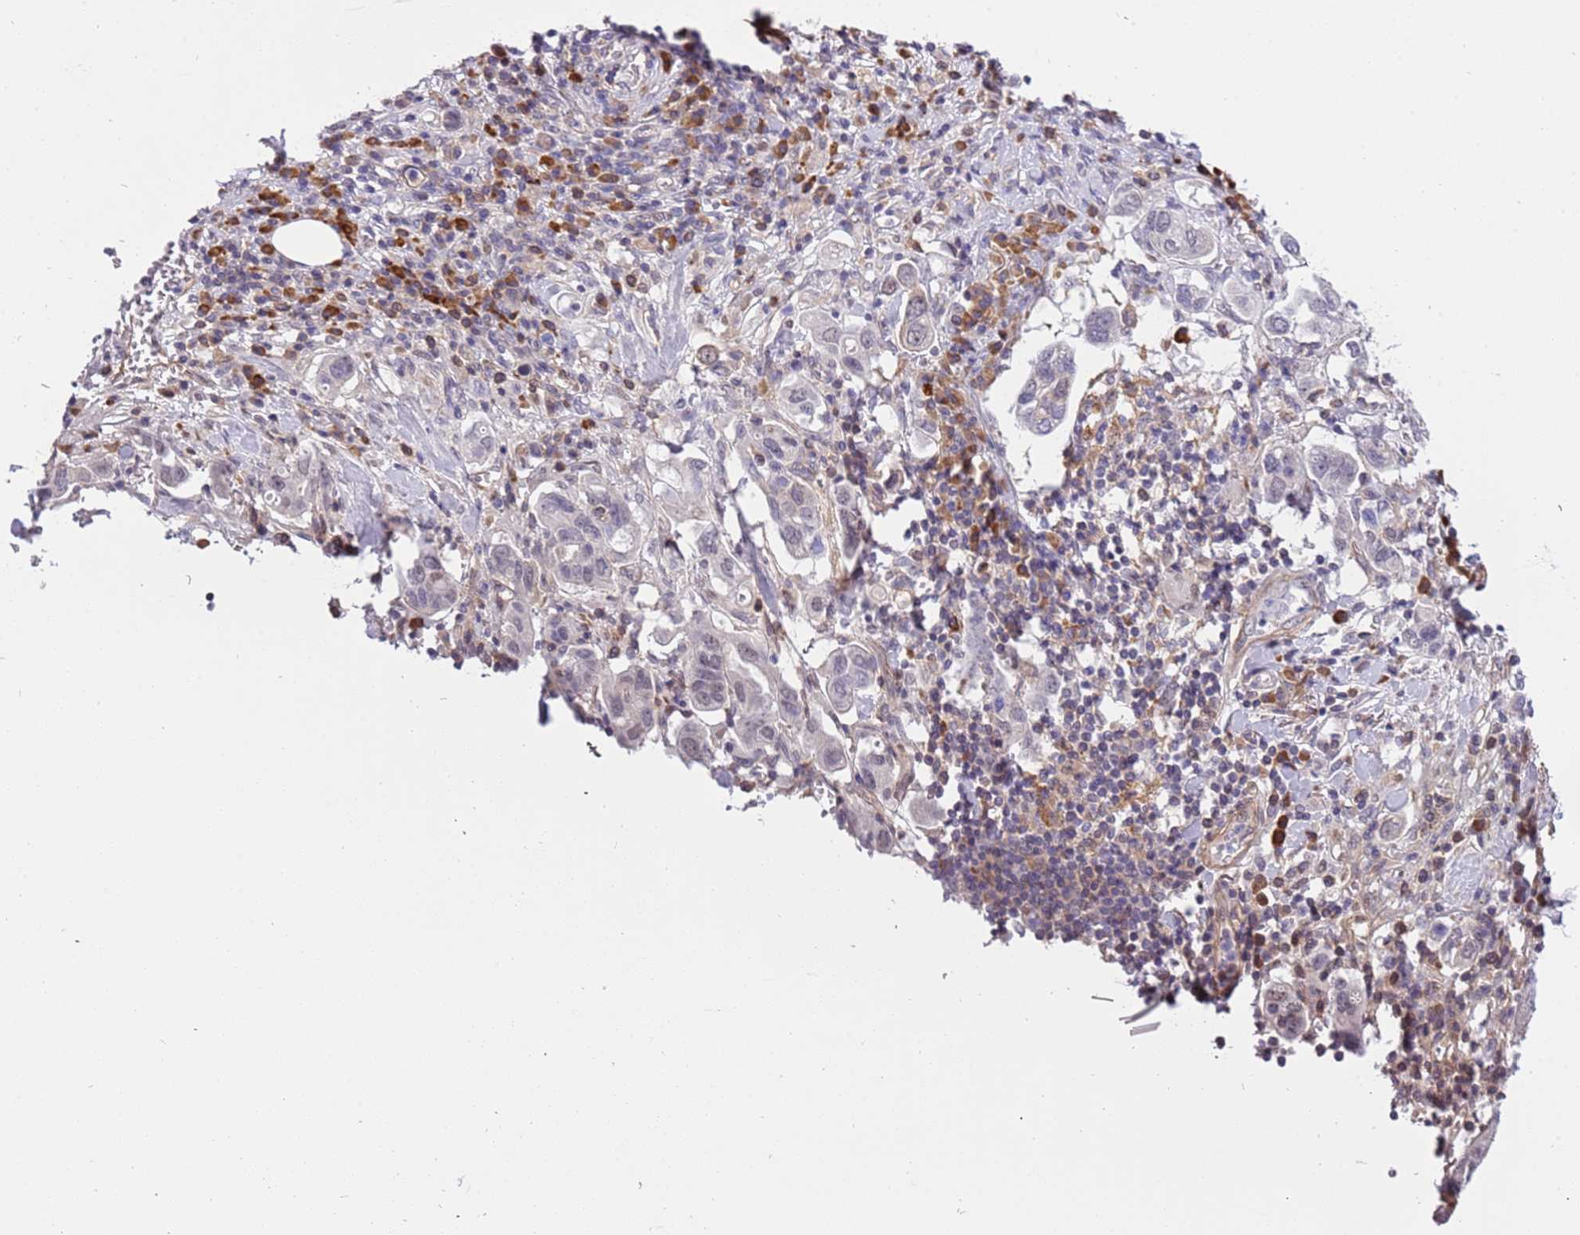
{"staining": {"intensity": "negative", "quantity": "none", "location": "none"}, "tissue": "stomach cancer", "cell_type": "Tumor cells", "image_type": "cancer", "snomed": [{"axis": "morphology", "description": "Adenocarcinoma, NOS"}, {"axis": "topography", "description": "Stomach, upper"}, {"axis": "topography", "description": "Stomach"}], "caption": "An immunohistochemistry photomicrograph of stomach cancer is shown. There is no staining in tumor cells of stomach cancer. (Brightfield microscopy of DAB immunohistochemistry (IHC) at high magnification).", "gene": "MAGEF1", "patient": {"sex": "male", "age": 62}}